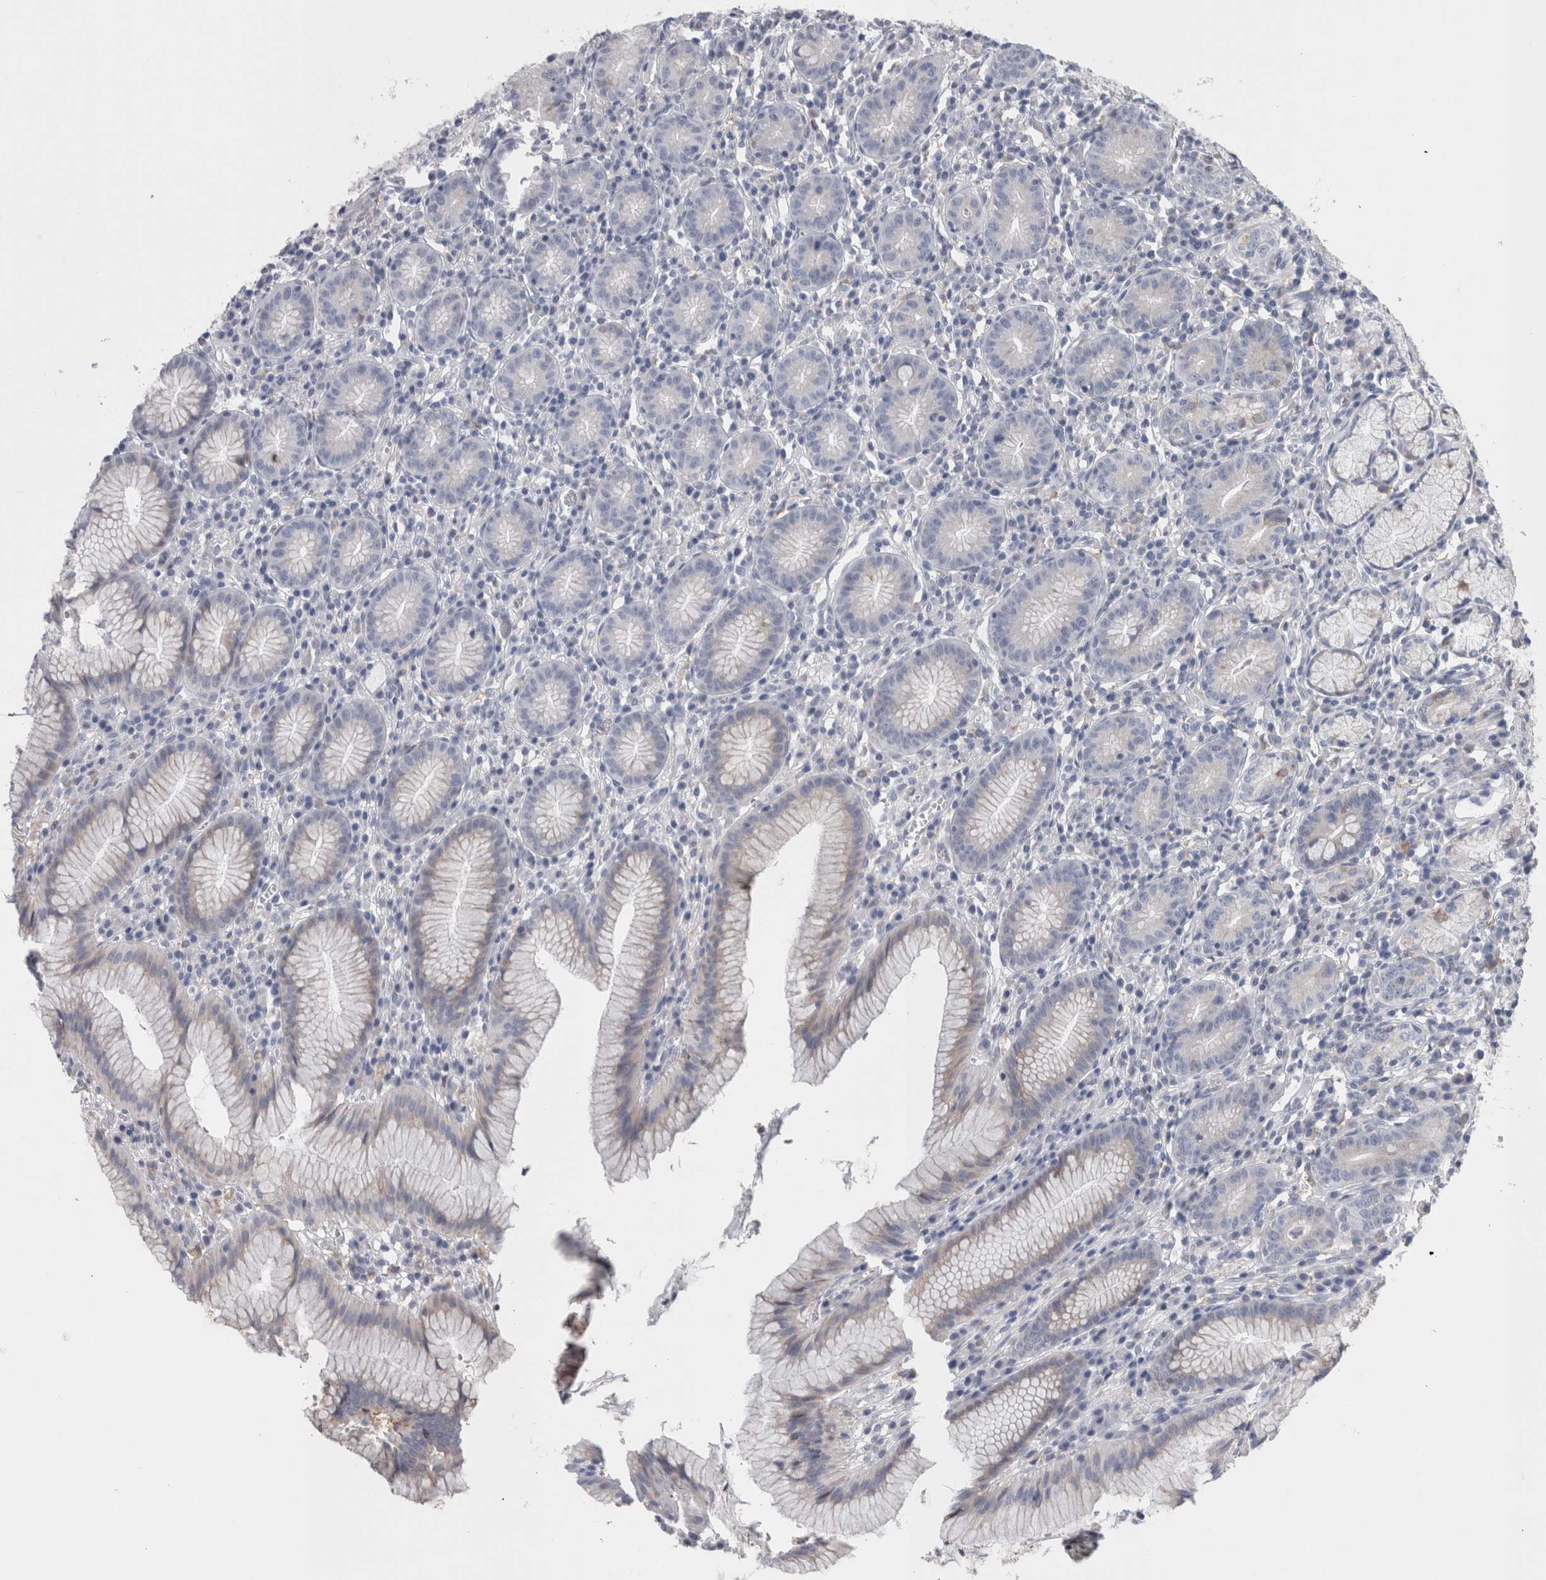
{"staining": {"intensity": "negative", "quantity": "none", "location": "none"}, "tissue": "stomach", "cell_type": "Glandular cells", "image_type": "normal", "snomed": [{"axis": "morphology", "description": "Normal tissue, NOS"}, {"axis": "topography", "description": "Stomach"}], "caption": "Glandular cells are negative for brown protein staining in normal stomach. Nuclei are stained in blue.", "gene": "GDAP1", "patient": {"sex": "male", "age": 55}}